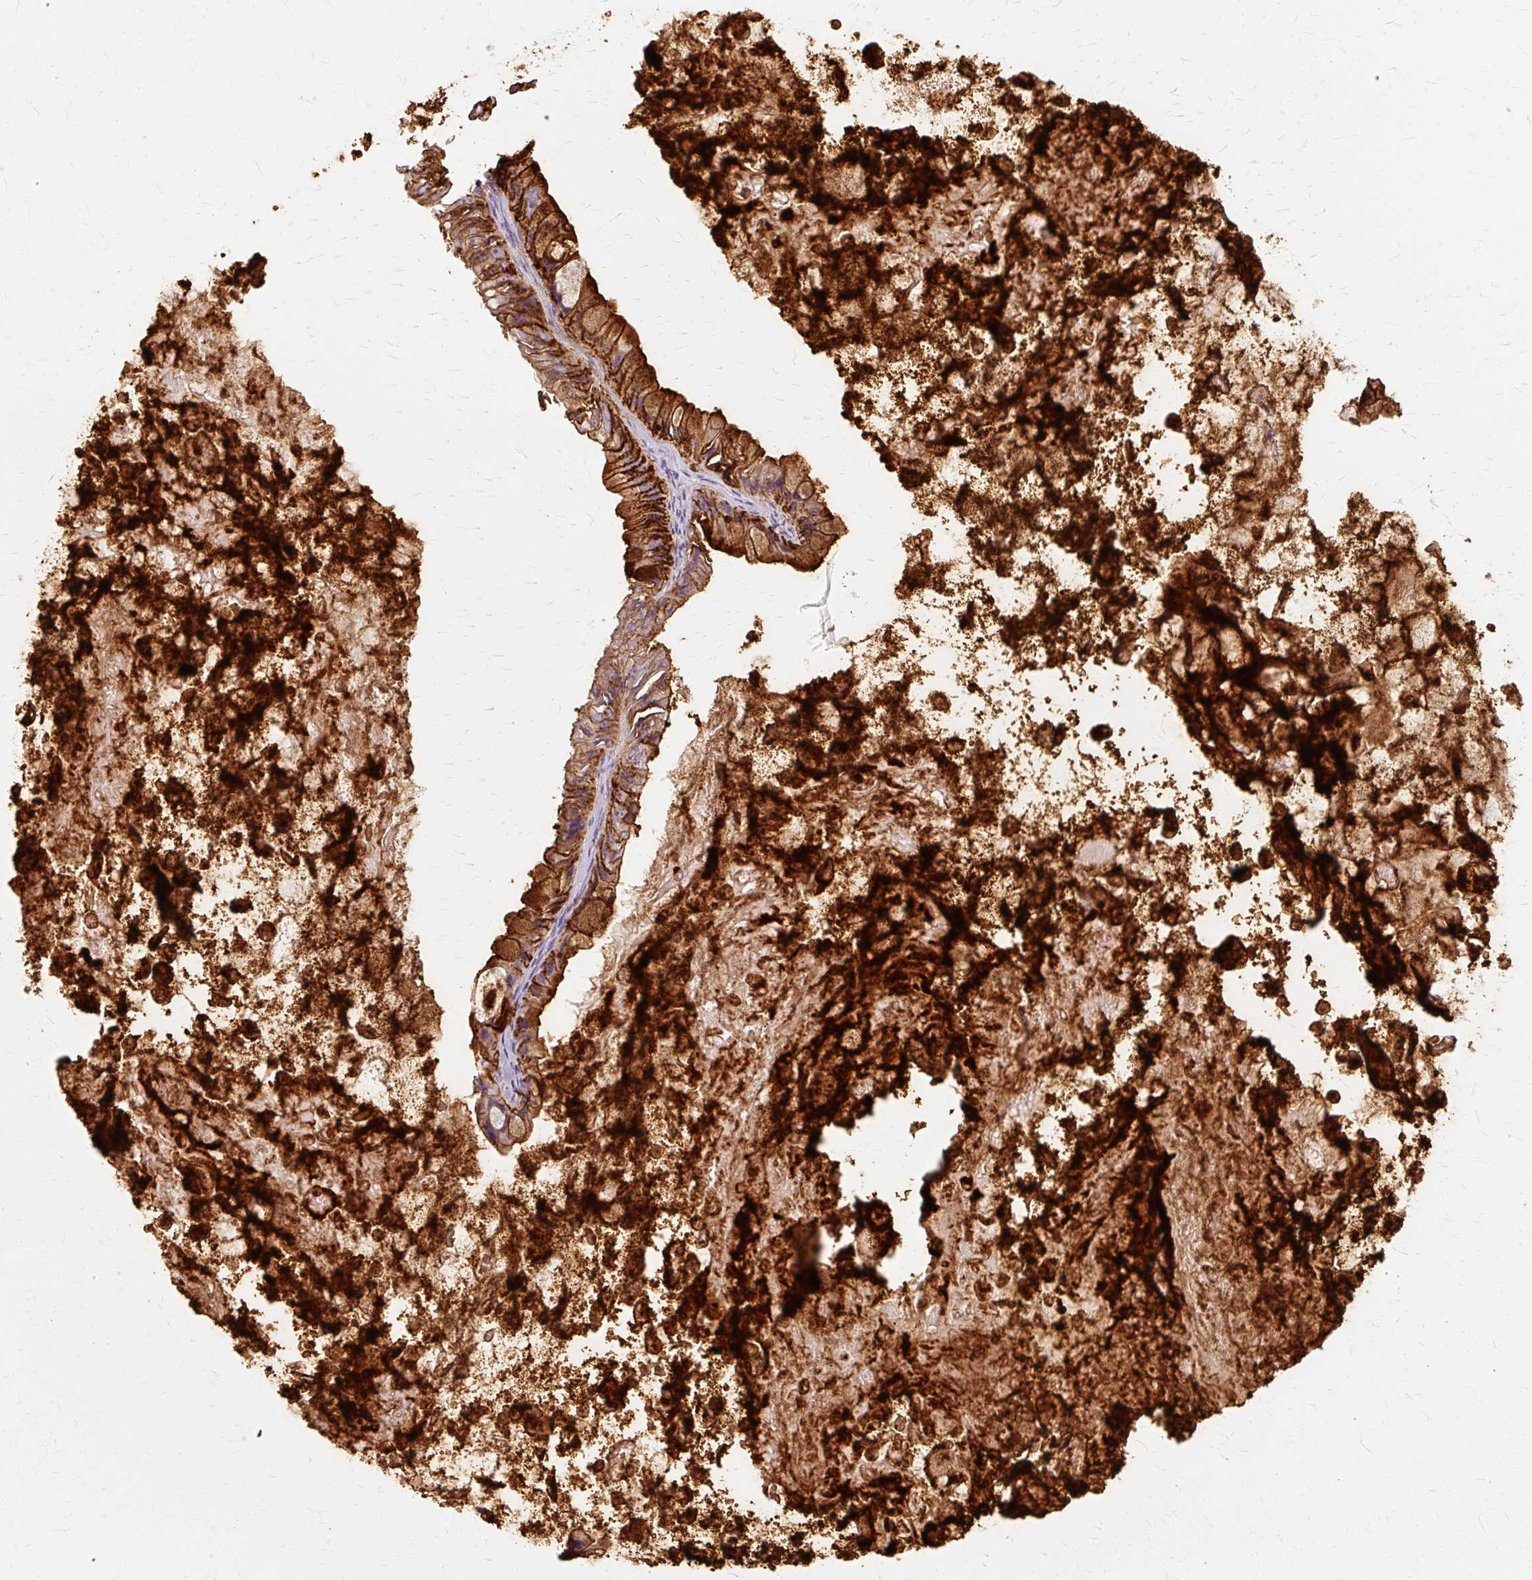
{"staining": {"intensity": "strong", "quantity": ">75%", "location": "cytoplasmic/membranous"}, "tissue": "ovarian cancer", "cell_type": "Tumor cells", "image_type": "cancer", "snomed": [{"axis": "morphology", "description": "Cystadenocarcinoma, mucinous, NOS"}, {"axis": "topography", "description": "Ovary"}], "caption": "Immunohistochemical staining of human ovarian cancer displays high levels of strong cytoplasmic/membranous positivity in about >75% of tumor cells. (IHC, brightfield microscopy, high magnification).", "gene": "TSPAN8", "patient": {"sex": "female", "age": 61}}